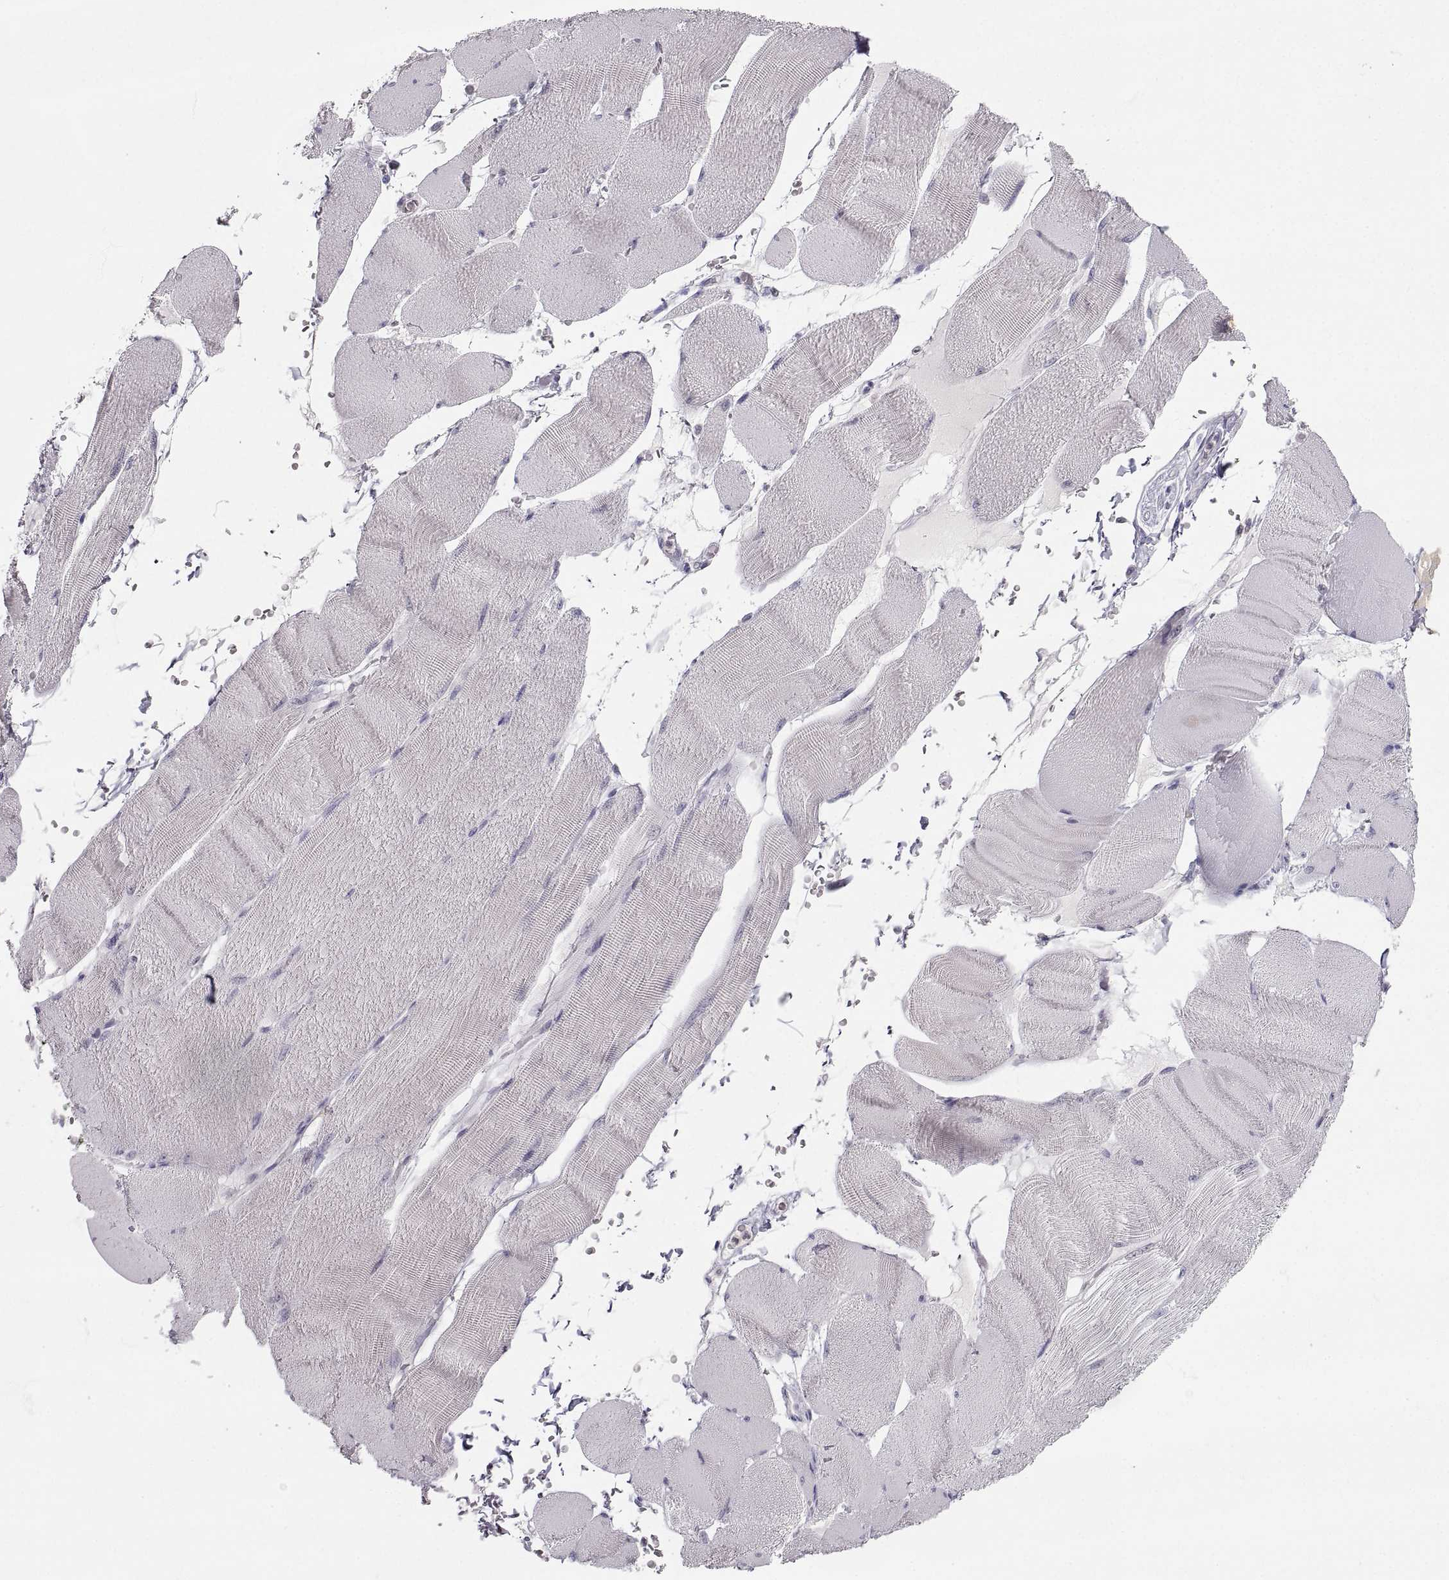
{"staining": {"intensity": "negative", "quantity": "none", "location": "none"}, "tissue": "skeletal muscle", "cell_type": "Myocytes", "image_type": "normal", "snomed": [{"axis": "morphology", "description": "Normal tissue, NOS"}, {"axis": "topography", "description": "Skeletal muscle"}], "caption": "Immunohistochemistry histopathology image of unremarkable skeletal muscle: human skeletal muscle stained with DAB exhibits no significant protein expression in myocytes.", "gene": "ZNF185", "patient": {"sex": "male", "age": 56}}